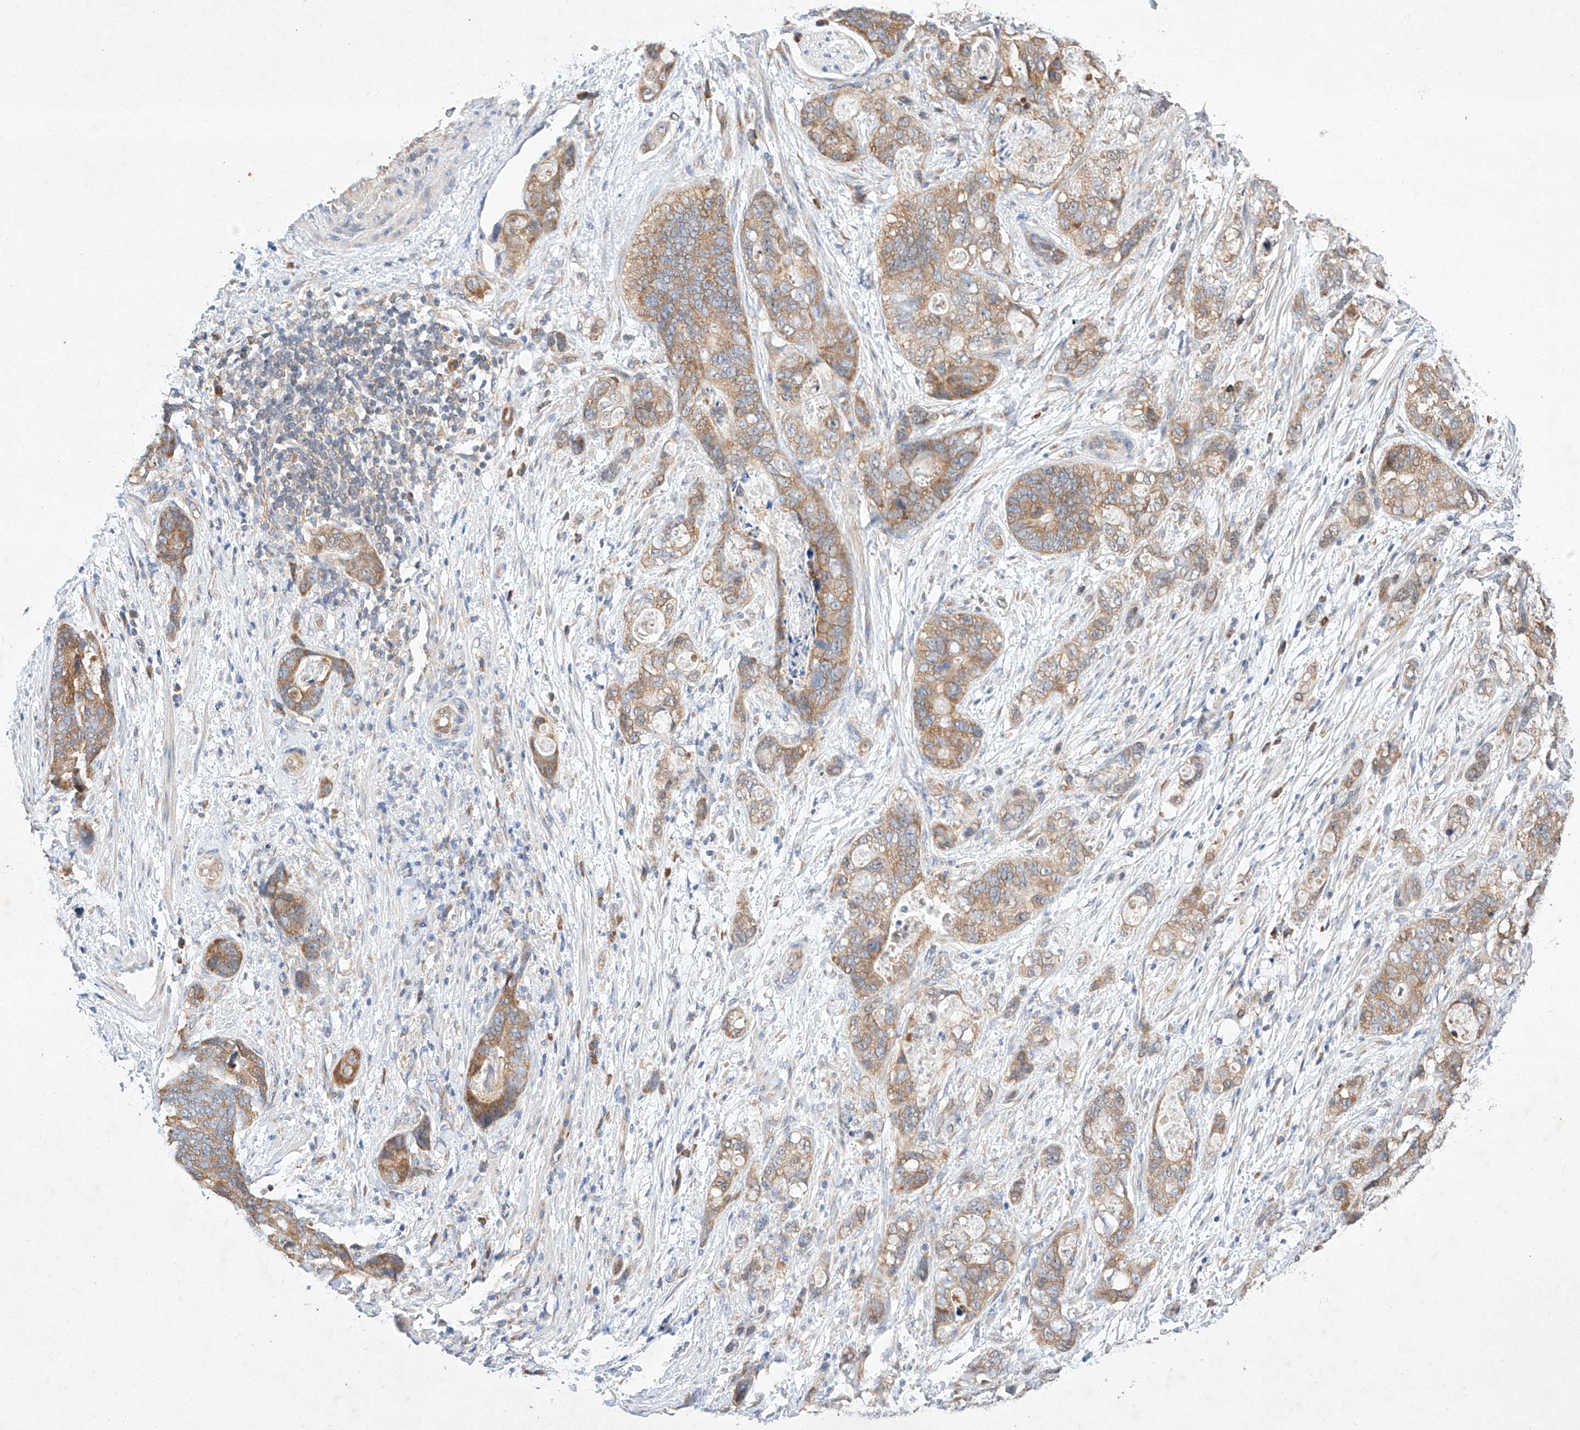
{"staining": {"intensity": "moderate", "quantity": ">75%", "location": "cytoplasmic/membranous"}, "tissue": "stomach cancer", "cell_type": "Tumor cells", "image_type": "cancer", "snomed": [{"axis": "morphology", "description": "Normal tissue, NOS"}, {"axis": "morphology", "description": "Adenocarcinoma, NOS"}, {"axis": "topography", "description": "Stomach"}], "caption": "Immunohistochemistry (IHC) (DAB (3,3'-diaminobenzidine)) staining of human stomach adenocarcinoma displays moderate cytoplasmic/membranous protein positivity in approximately >75% of tumor cells.", "gene": "C6orf118", "patient": {"sex": "female", "age": 89}}